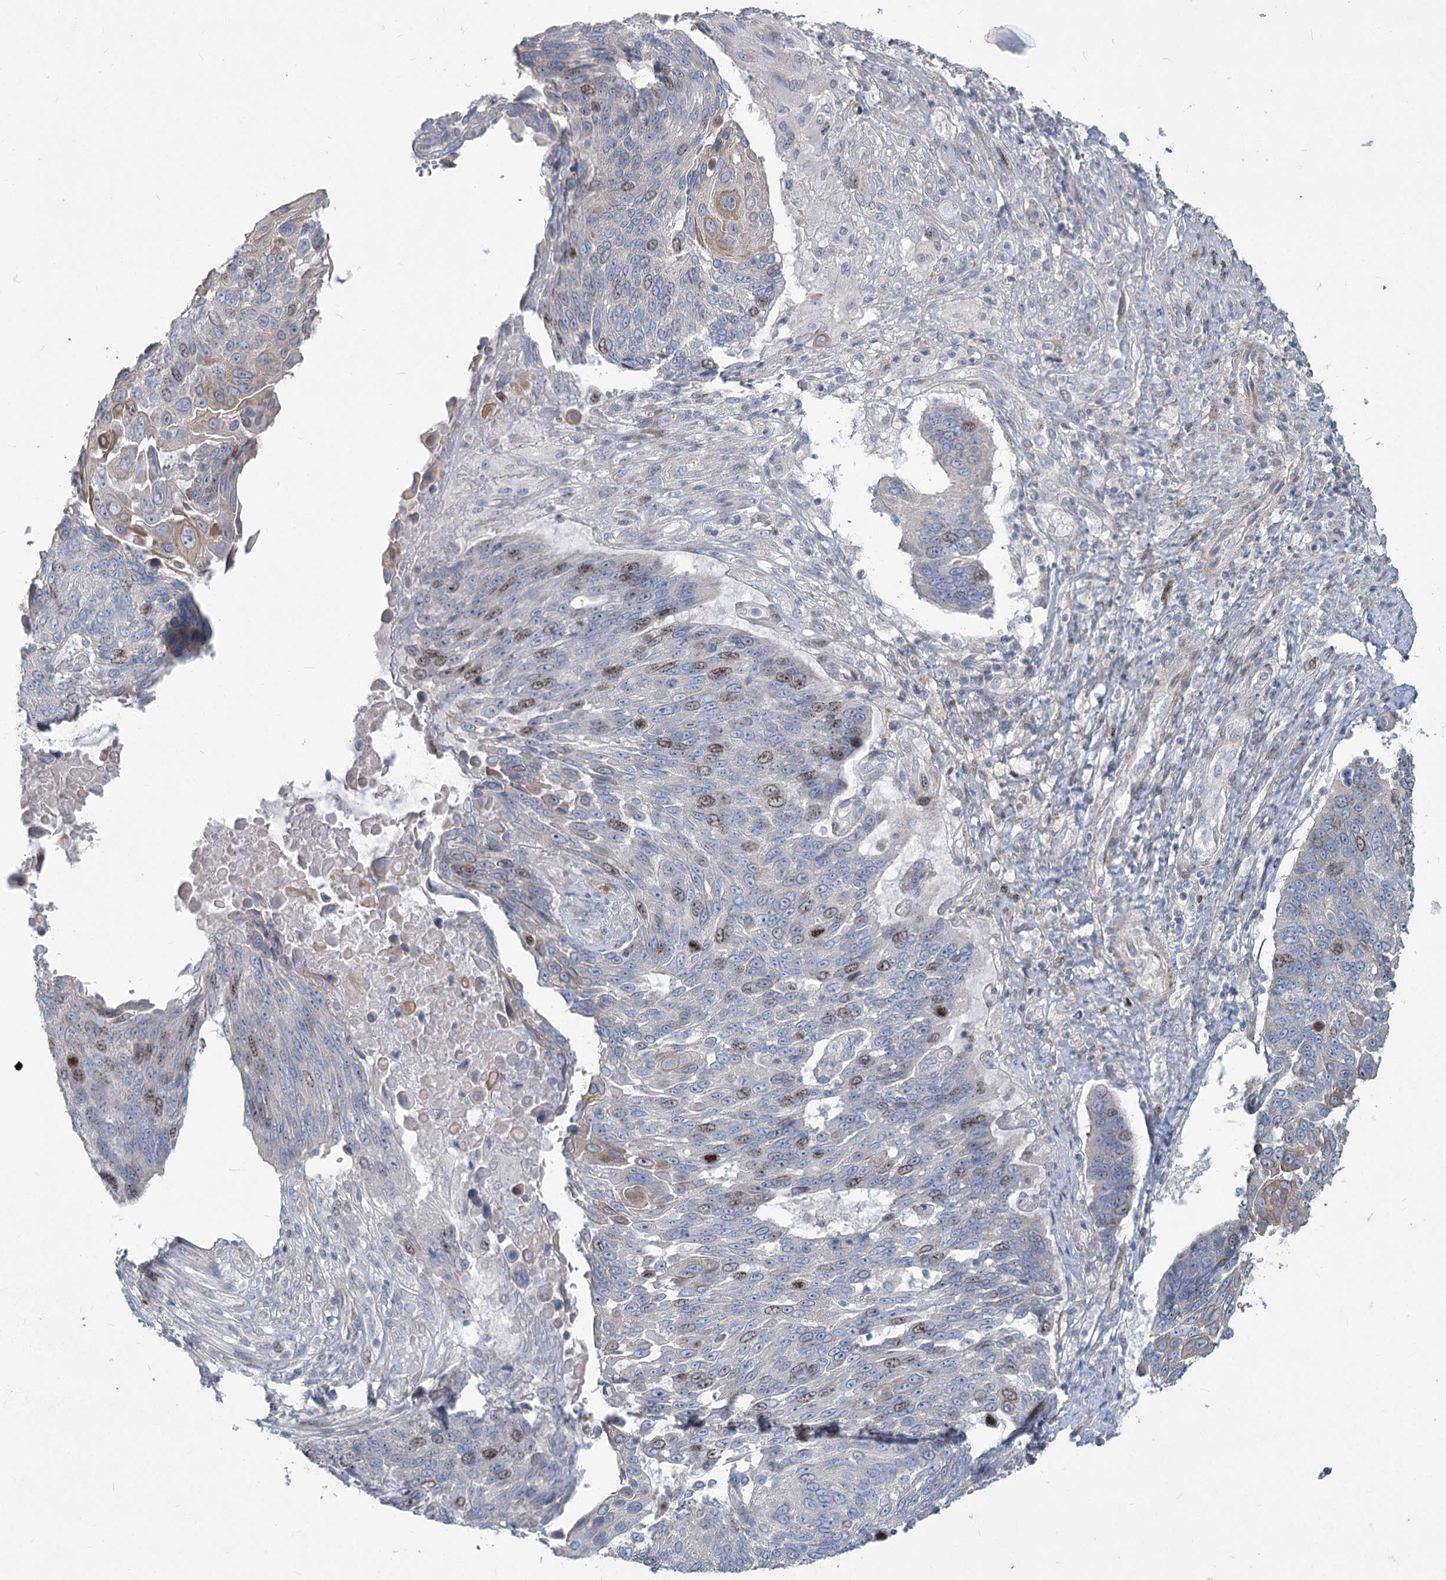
{"staining": {"intensity": "moderate", "quantity": "<25%", "location": "nuclear"}, "tissue": "lung cancer", "cell_type": "Tumor cells", "image_type": "cancer", "snomed": [{"axis": "morphology", "description": "Squamous cell carcinoma, NOS"}, {"axis": "topography", "description": "Lung"}], "caption": "DAB (3,3'-diaminobenzidine) immunohistochemical staining of human lung cancer (squamous cell carcinoma) reveals moderate nuclear protein staining in approximately <25% of tumor cells. Immunohistochemistry stains the protein of interest in brown and the nuclei are stained blue.", "gene": "ABITRAM", "patient": {"sex": "male", "age": 66}}